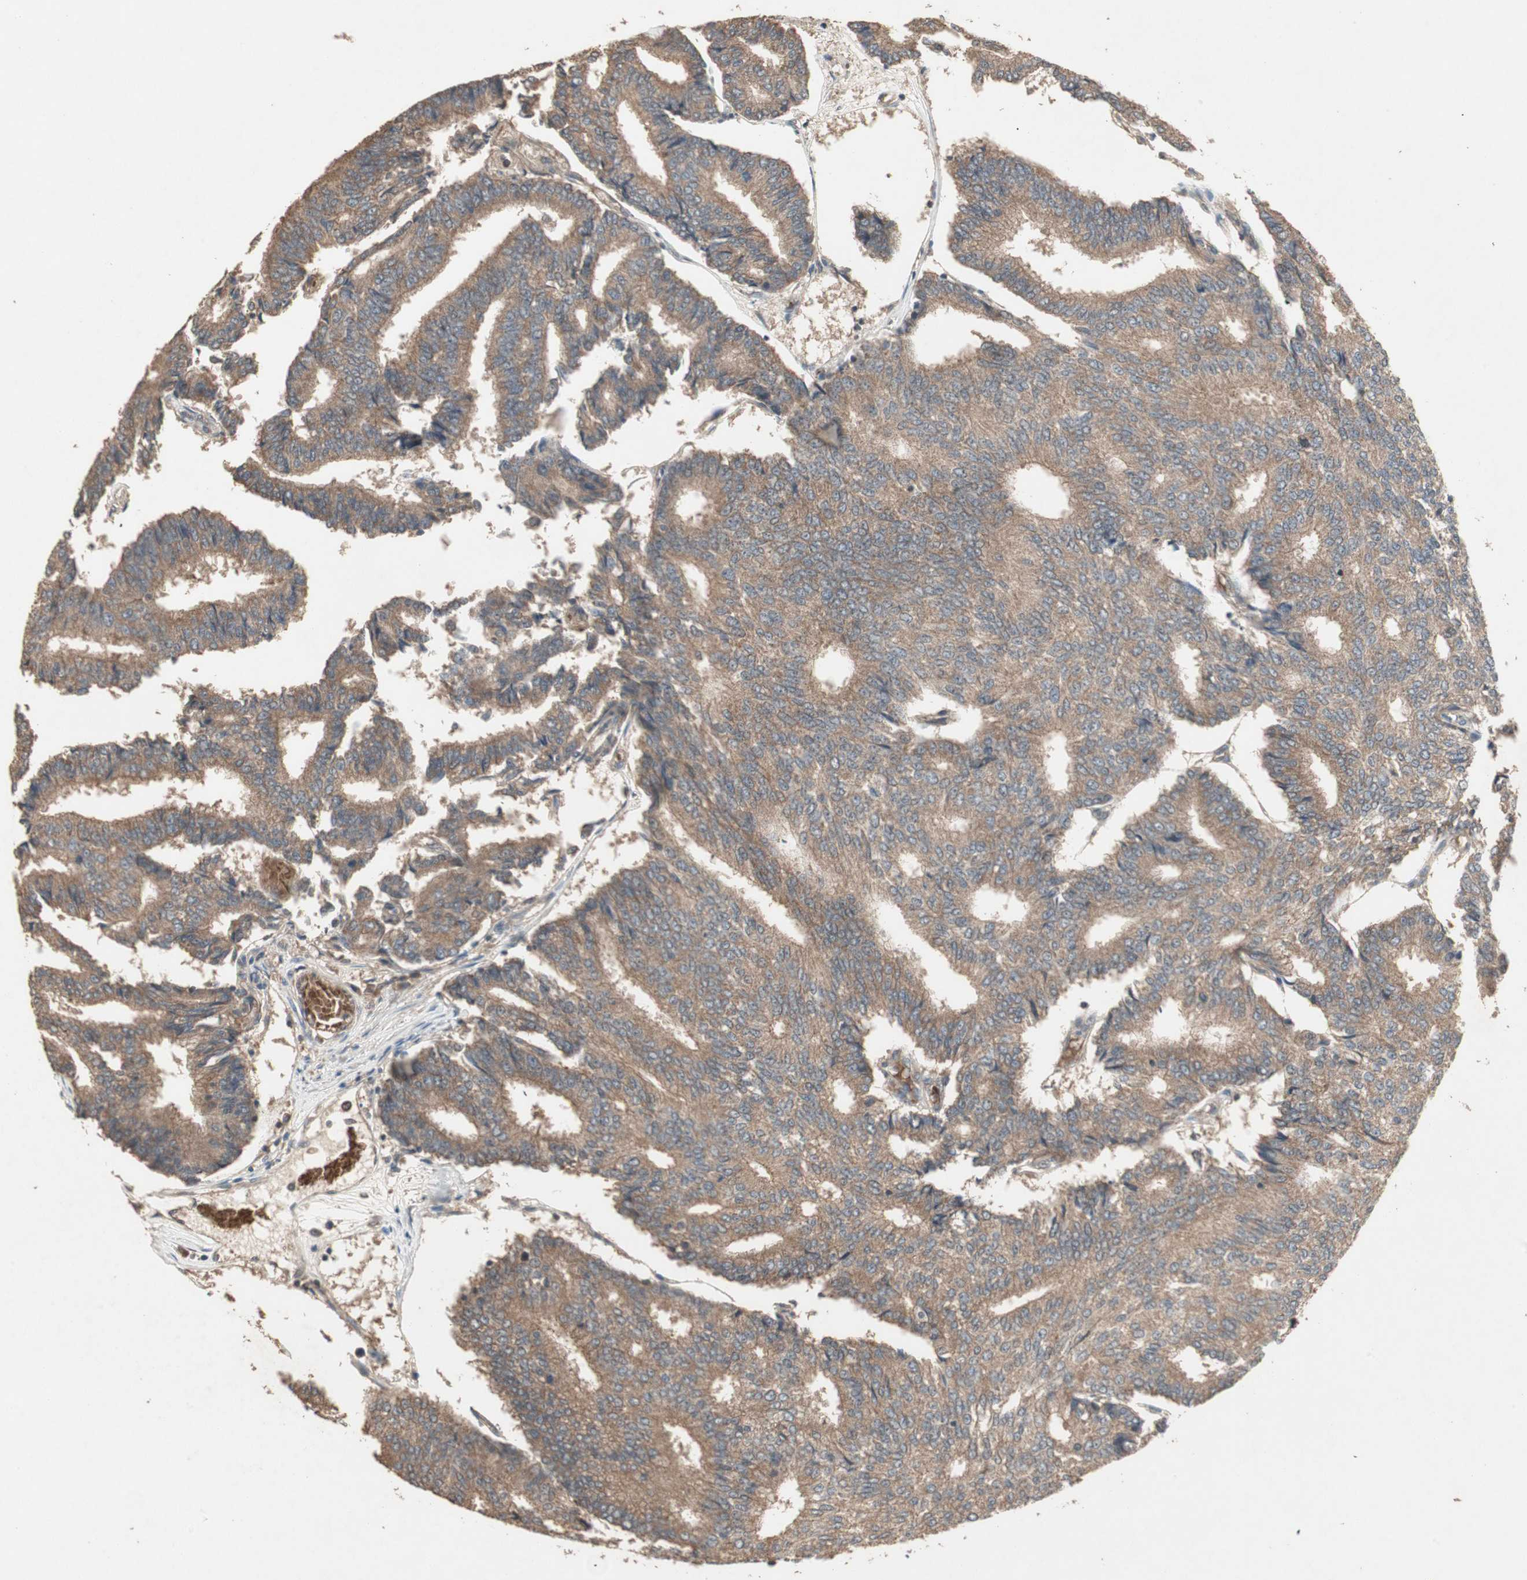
{"staining": {"intensity": "moderate", "quantity": ">75%", "location": "cytoplasmic/membranous"}, "tissue": "prostate cancer", "cell_type": "Tumor cells", "image_type": "cancer", "snomed": [{"axis": "morphology", "description": "Adenocarcinoma, High grade"}, {"axis": "topography", "description": "Prostate"}], "caption": "Moderate cytoplasmic/membranous staining for a protein is identified in approximately >75% of tumor cells of prostate cancer (adenocarcinoma (high-grade)) using immunohistochemistry (IHC).", "gene": "UBAC1", "patient": {"sex": "male", "age": 55}}